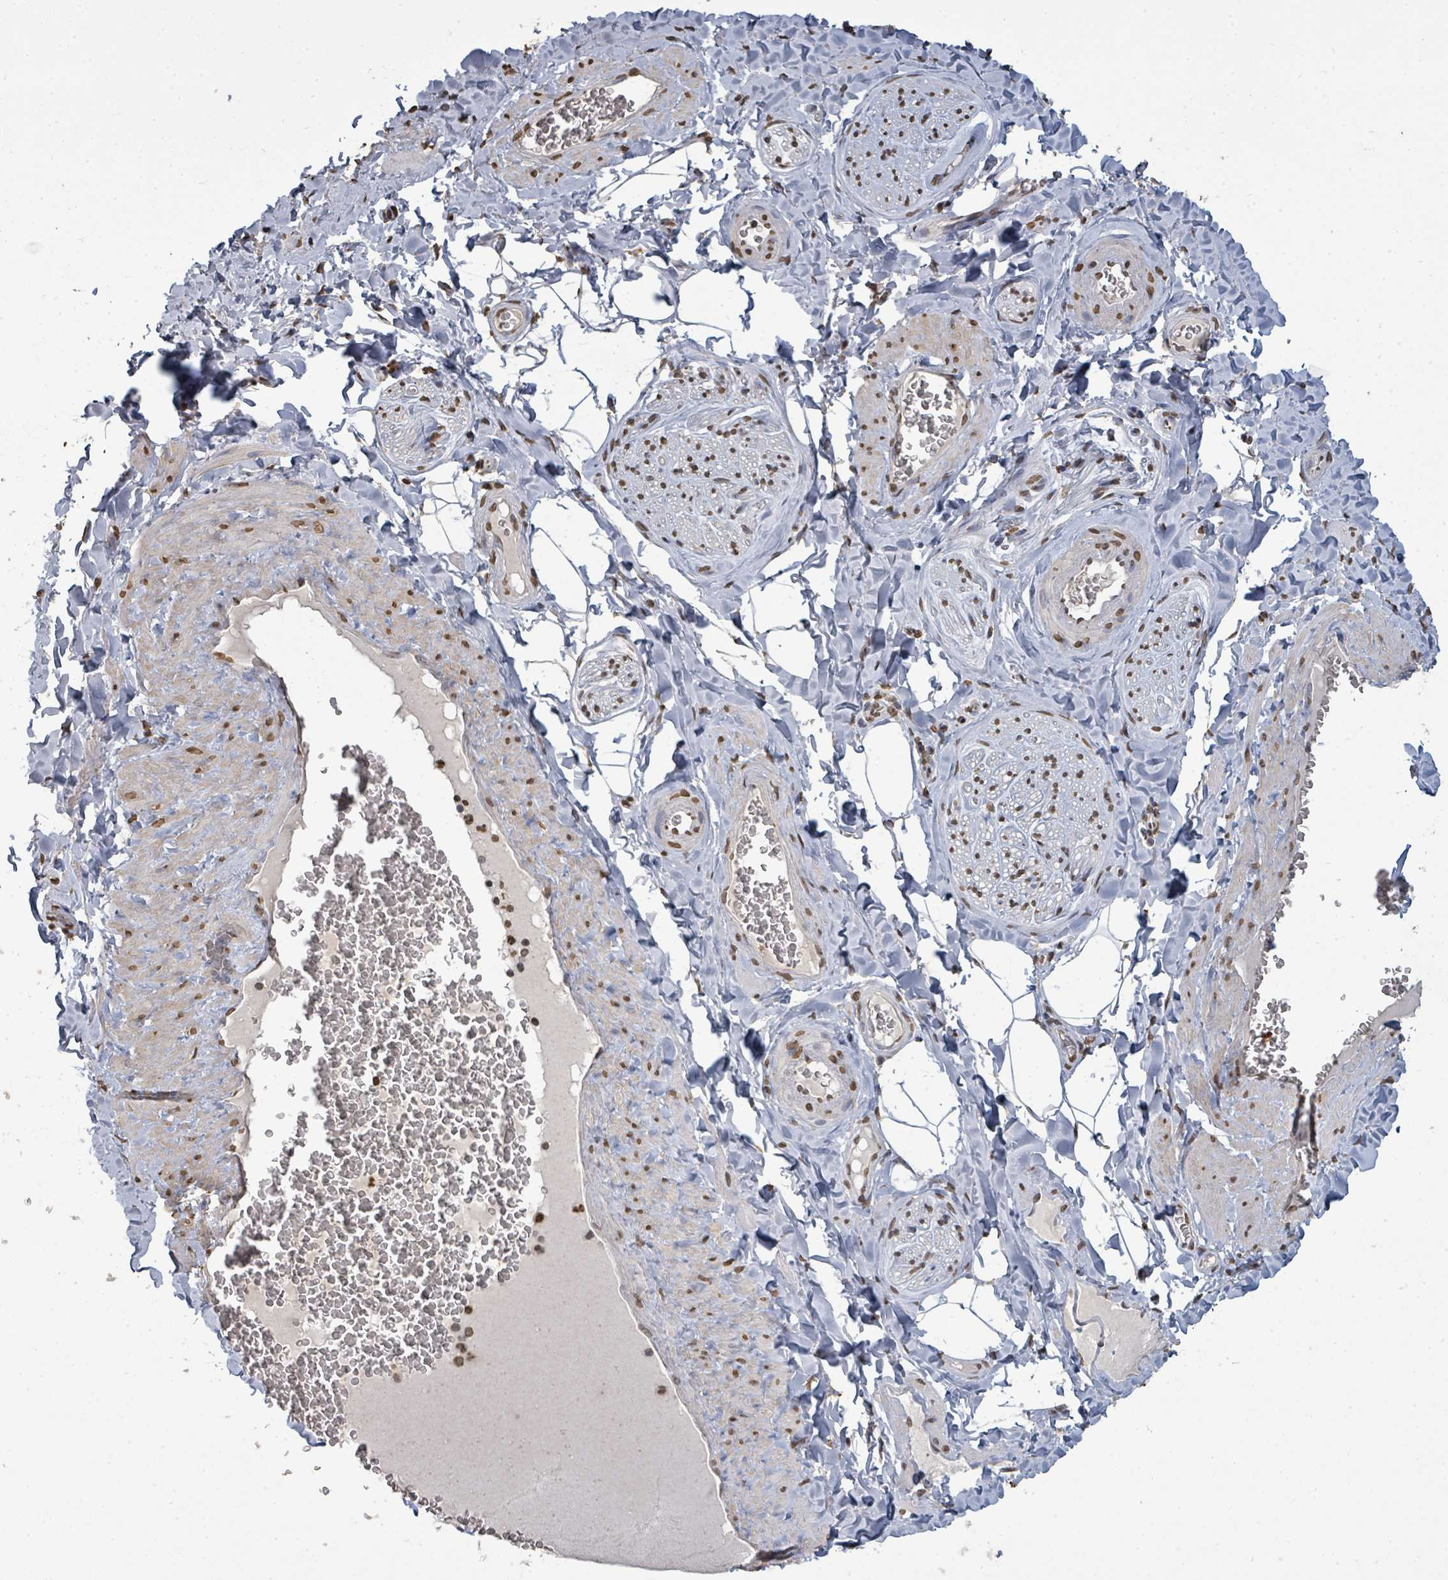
{"staining": {"intensity": "negative", "quantity": "none", "location": "none"}, "tissue": "adipose tissue", "cell_type": "Adipocytes", "image_type": "normal", "snomed": [{"axis": "morphology", "description": "Normal tissue, NOS"}, {"axis": "topography", "description": "Soft tissue"}, {"axis": "topography", "description": "Adipose tissue"}, {"axis": "topography", "description": "Vascular tissue"}, {"axis": "topography", "description": "Peripheral nerve tissue"}], "caption": "Immunohistochemistry (IHC) micrograph of benign adipose tissue: human adipose tissue stained with DAB (3,3'-diaminobenzidine) demonstrates no significant protein staining in adipocytes.", "gene": "MRPS12", "patient": {"sex": "male", "age": 46}}